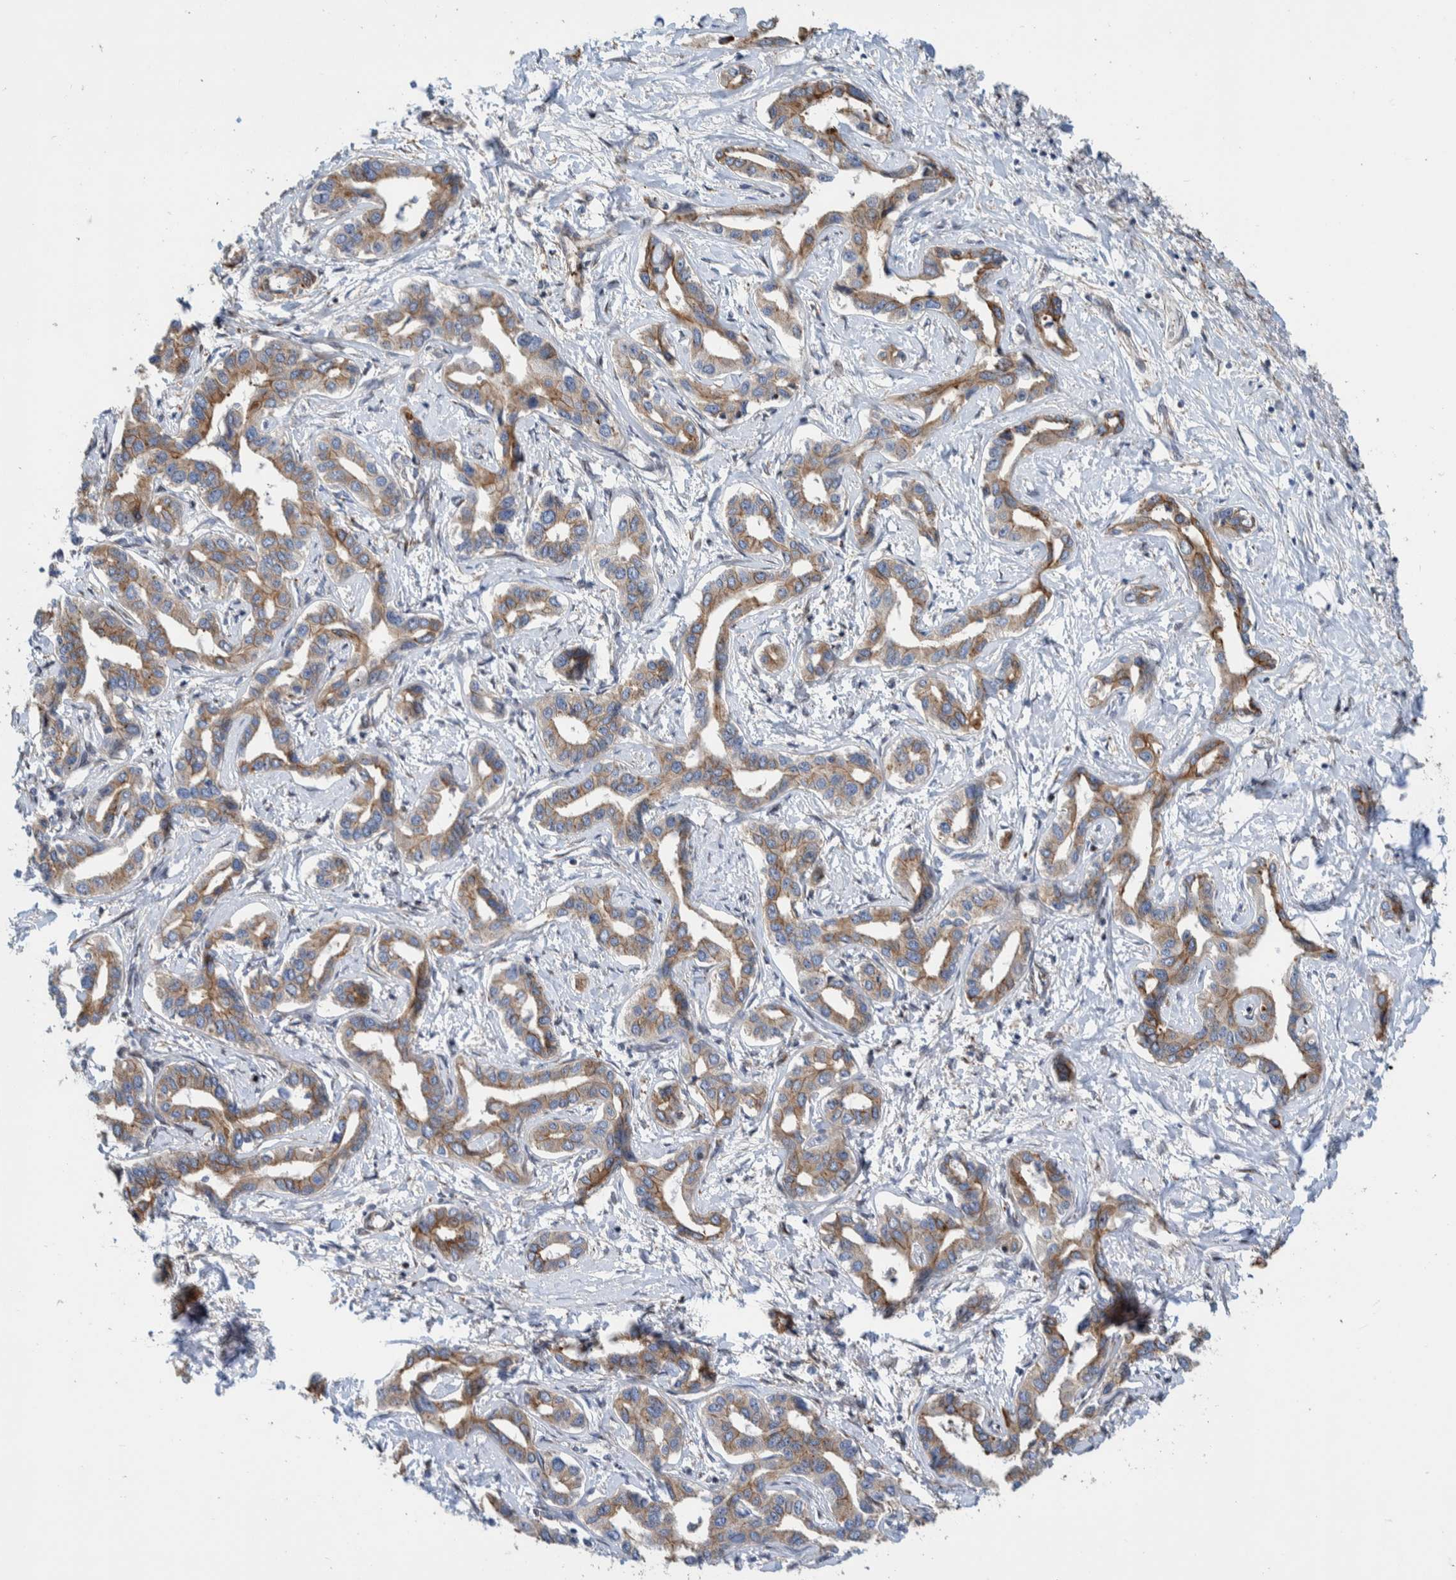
{"staining": {"intensity": "moderate", "quantity": ">75%", "location": "cytoplasmic/membranous"}, "tissue": "liver cancer", "cell_type": "Tumor cells", "image_type": "cancer", "snomed": [{"axis": "morphology", "description": "Cholangiocarcinoma"}, {"axis": "topography", "description": "Liver"}], "caption": "Cholangiocarcinoma (liver) tissue shows moderate cytoplasmic/membranous expression in about >75% of tumor cells, visualized by immunohistochemistry.", "gene": "CCDC57", "patient": {"sex": "male", "age": 59}}